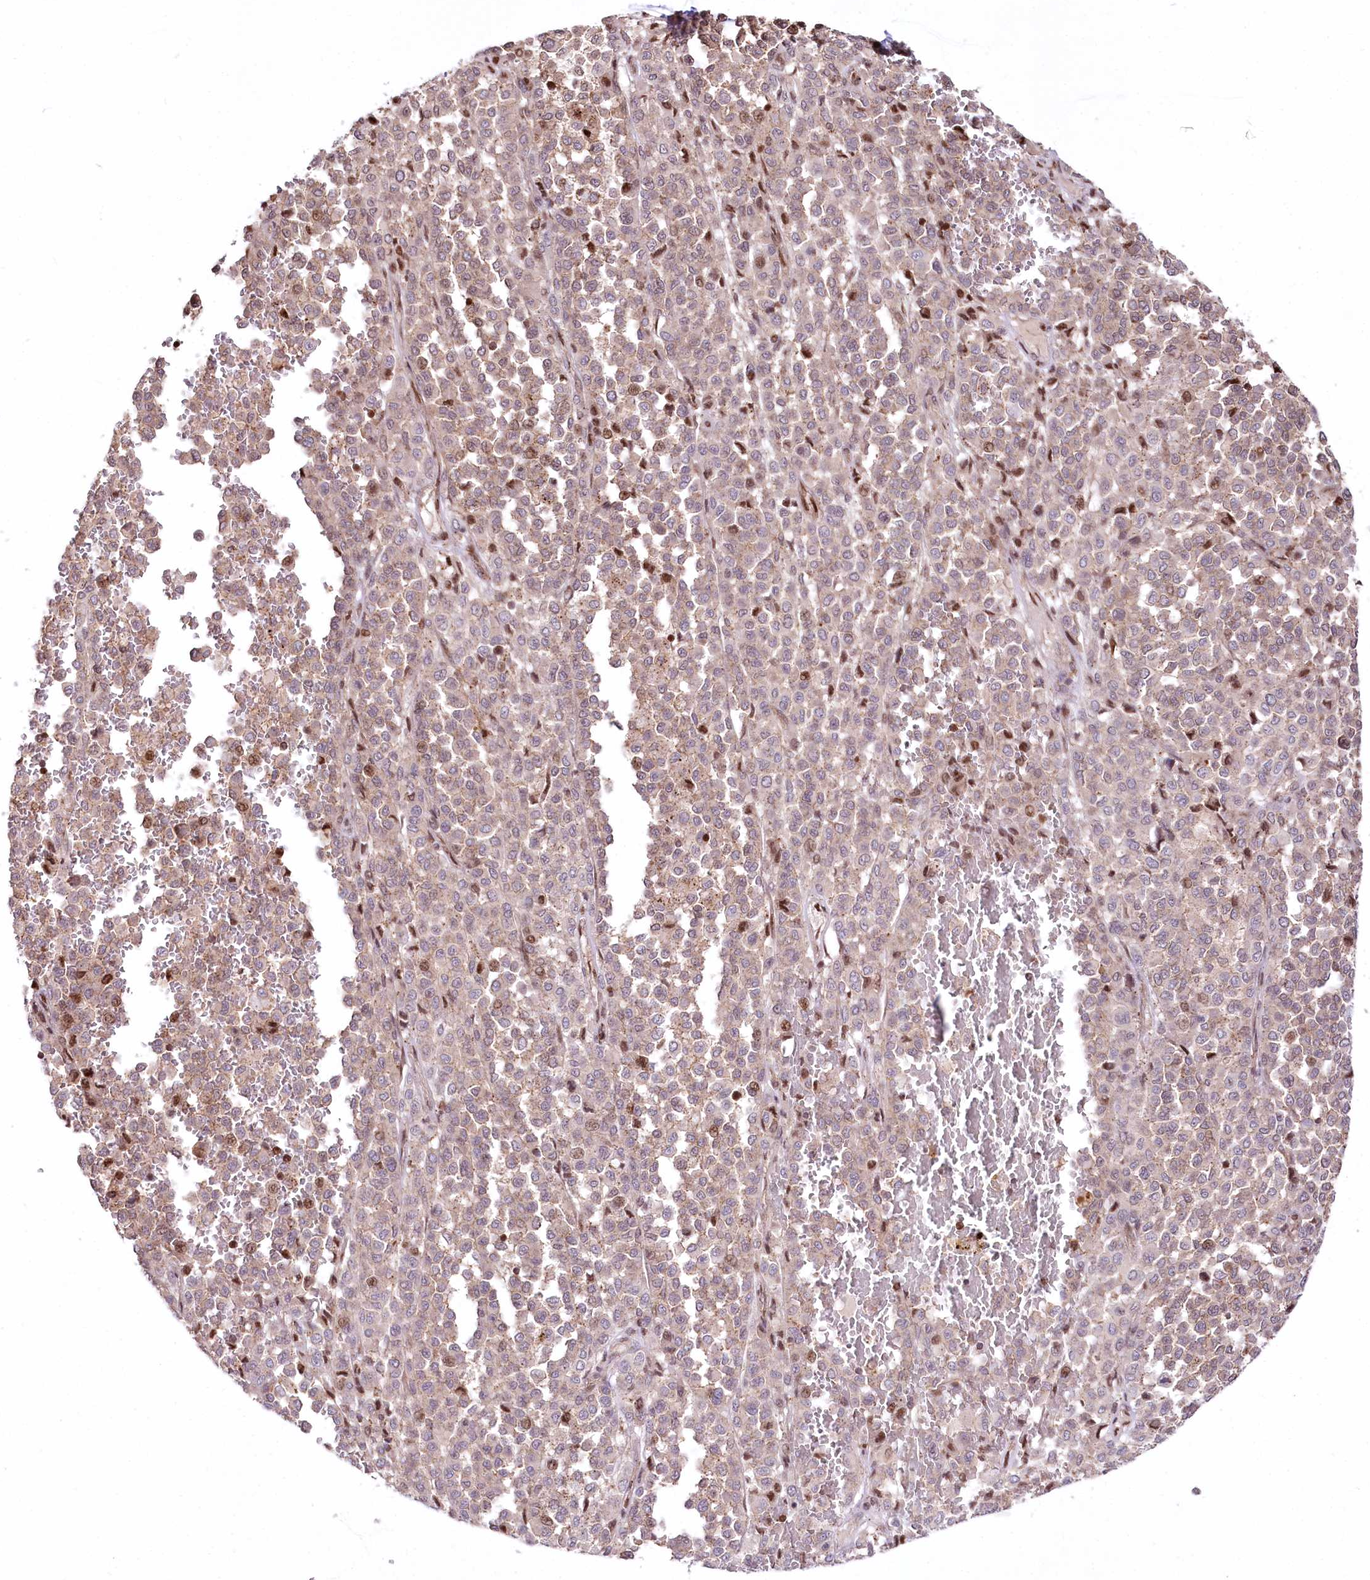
{"staining": {"intensity": "moderate", "quantity": "<25%", "location": "nuclear"}, "tissue": "melanoma", "cell_type": "Tumor cells", "image_type": "cancer", "snomed": [{"axis": "morphology", "description": "Malignant melanoma, Metastatic site"}, {"axis": "topography", "description": "Pancreas"}], "caption": "The image displays staining of melanoma, revealing moderate nuclear protein expression (brown color) within tumor cells.", "gene": "ZFYVE27", "patient": {"sex": "female", "age": 30}}